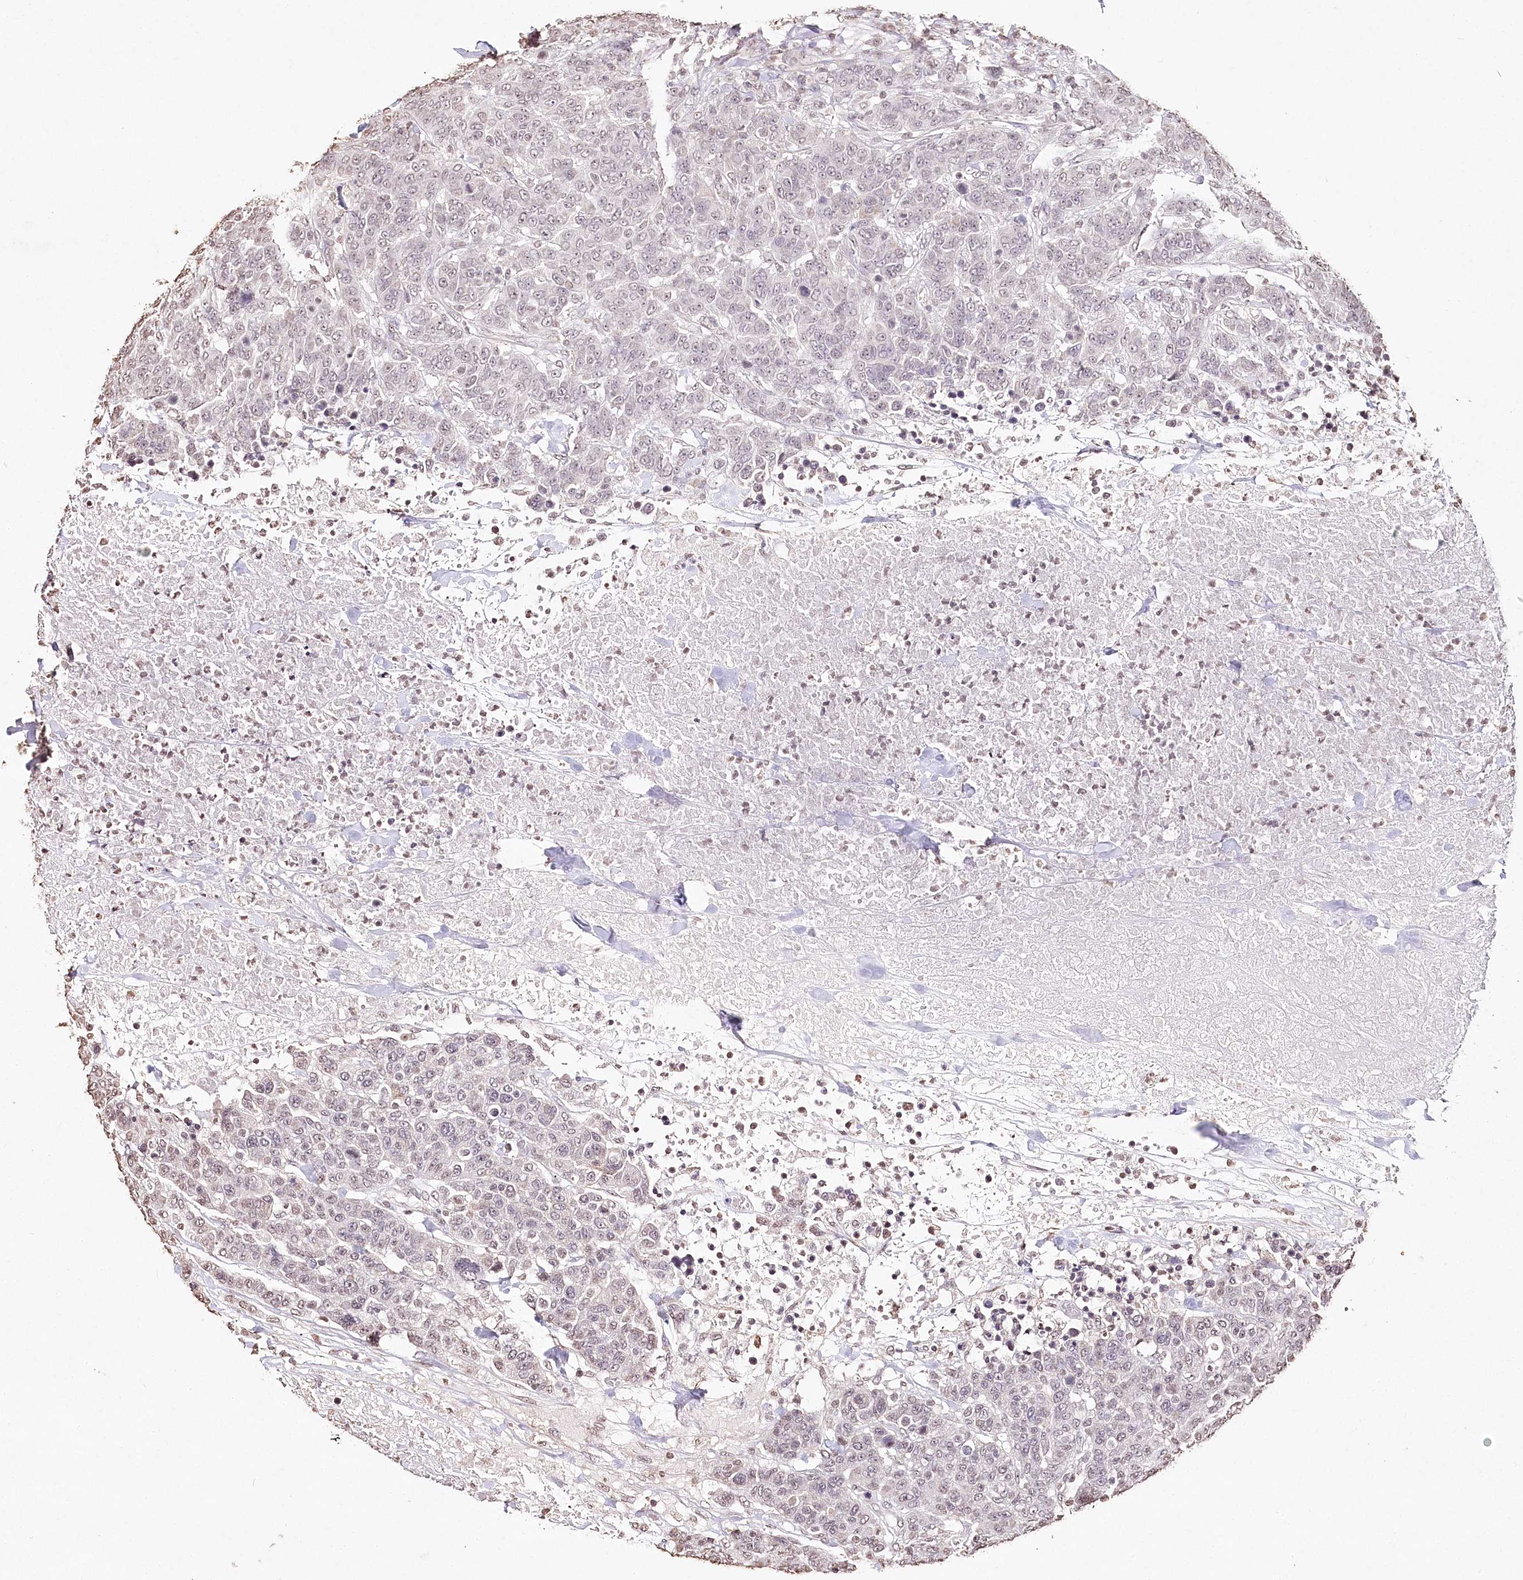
{"staining": {"intensity": "negative", "quantity": "none", "location": "none"}, "tissue": "breast cancer", "cell_type": "Tumor cells", "image_type": "cancer", "snomed": [{"axis": "morphology", "description": "Duct carcinoma"}, {"axis": "topography", "description": "Breast"}], "caption": "A high-resolution photomicrograph shows immunohistochemistry staining of intraductal carcinoma (breast), which shows no significant positivity in tumor cells. Brightfield microscopy of immunohistochemistry stained with DAB (brown) and hematoxylin (blue), captured at high magnification.", "gene": "DMXL1", "patient": {"sex": "female", "age": 37}}